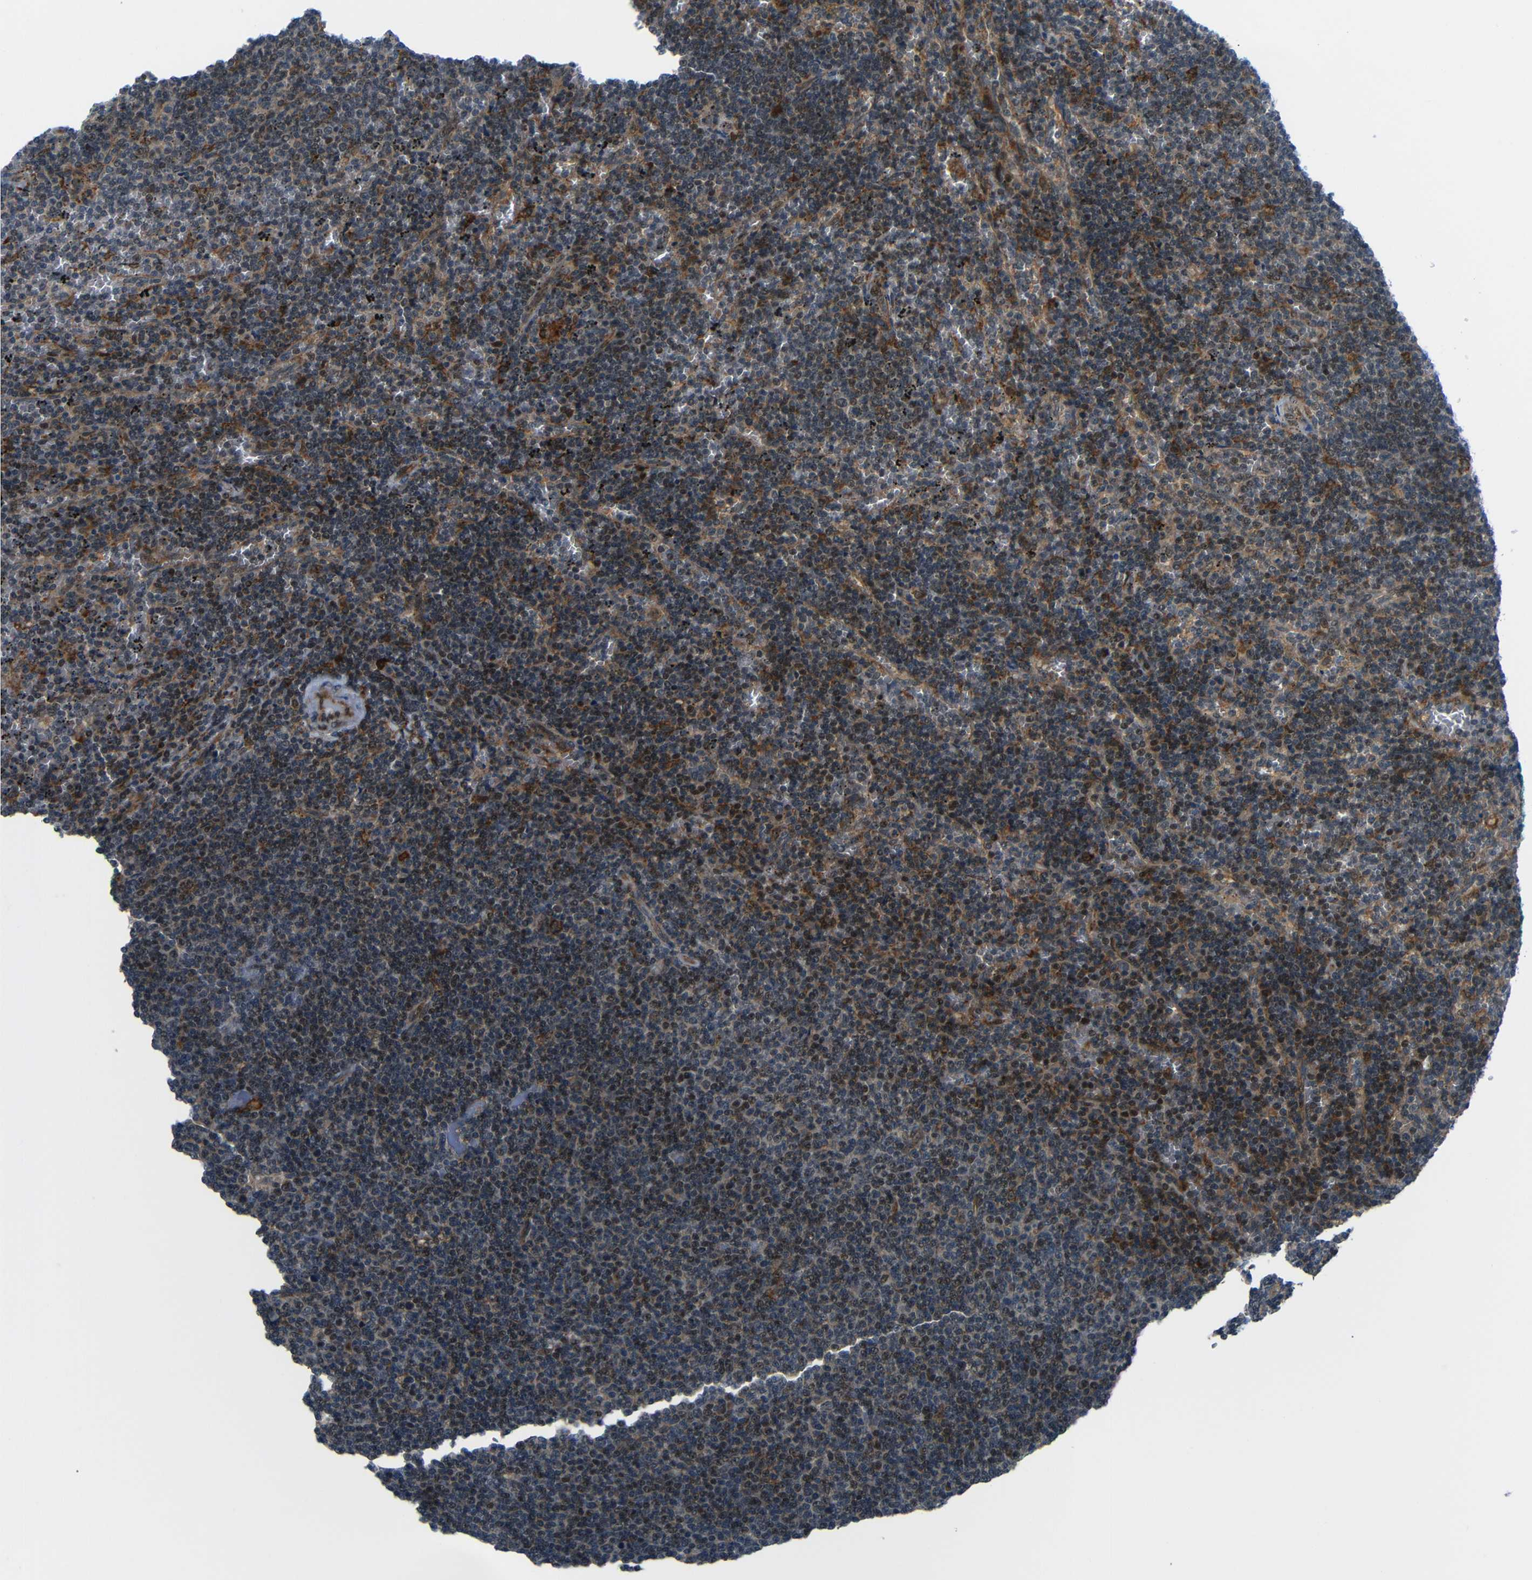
{"staining": {"intensity": "weak", "quantity": "25%-75%", "location": "nuclear"}, "tissue": "lymphoma", "cell_type": "Tumor cells", "image_type": "cancer", "snomed": [{"axis": "morphology", "description": "Malignant lymphoma, non-Hodgkin's type, Low grade"}, {"axis": "topography", "description": "Spleen"}], "caption": "A low amount of weak nuclear expression is seen in about 25%-75% of tumor cells in low-grade malignant lymphoma, non-Hodgkin's type tissue. Immunohistochemistry (ihc) stains the protein of interest in brown and the nuclei are stained blue.", "gene": "SYDE1", "patient": {"sex": "female", "age": 50}}